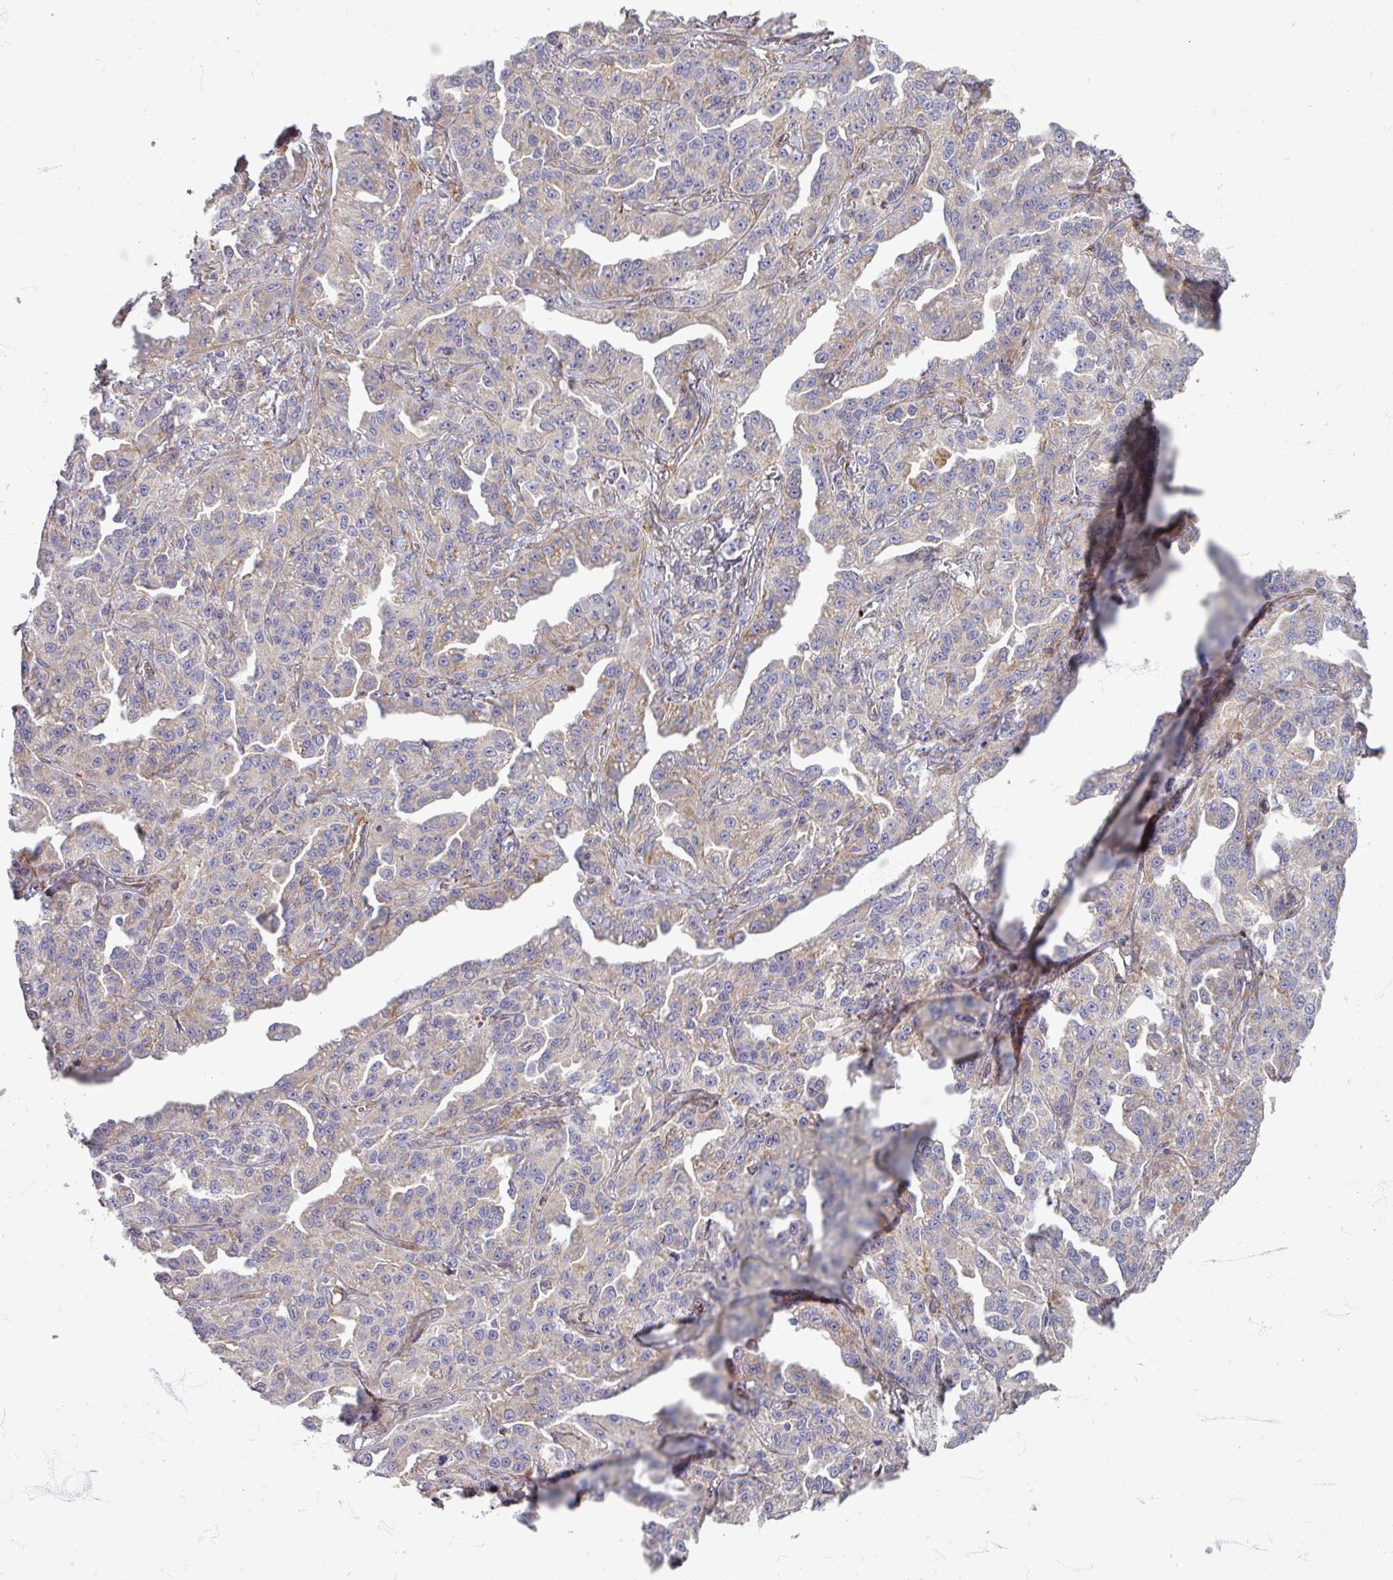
{"staining": {"intensity": "weak", "quantity": "<25%", "location": "cytoplasmic/membranous"}, "tissue": "ovarian cancer", "cell_type": "Tumor cells", "image_type": "cancer", "snomed": [{"axis": "morphology", "description": "Cystadenocarcinoma, serous, NOS"}, {"axis": "topography", "description": "Ovary"}], "caption": "High power microscopy histopathology image of an IHC micrograph of ovarian serous cystadenocarcinoma, revealing no significant staining in tumor cells.", "gene": "GABARAPL1", "patient": {"sex": "female", "age": 75}}